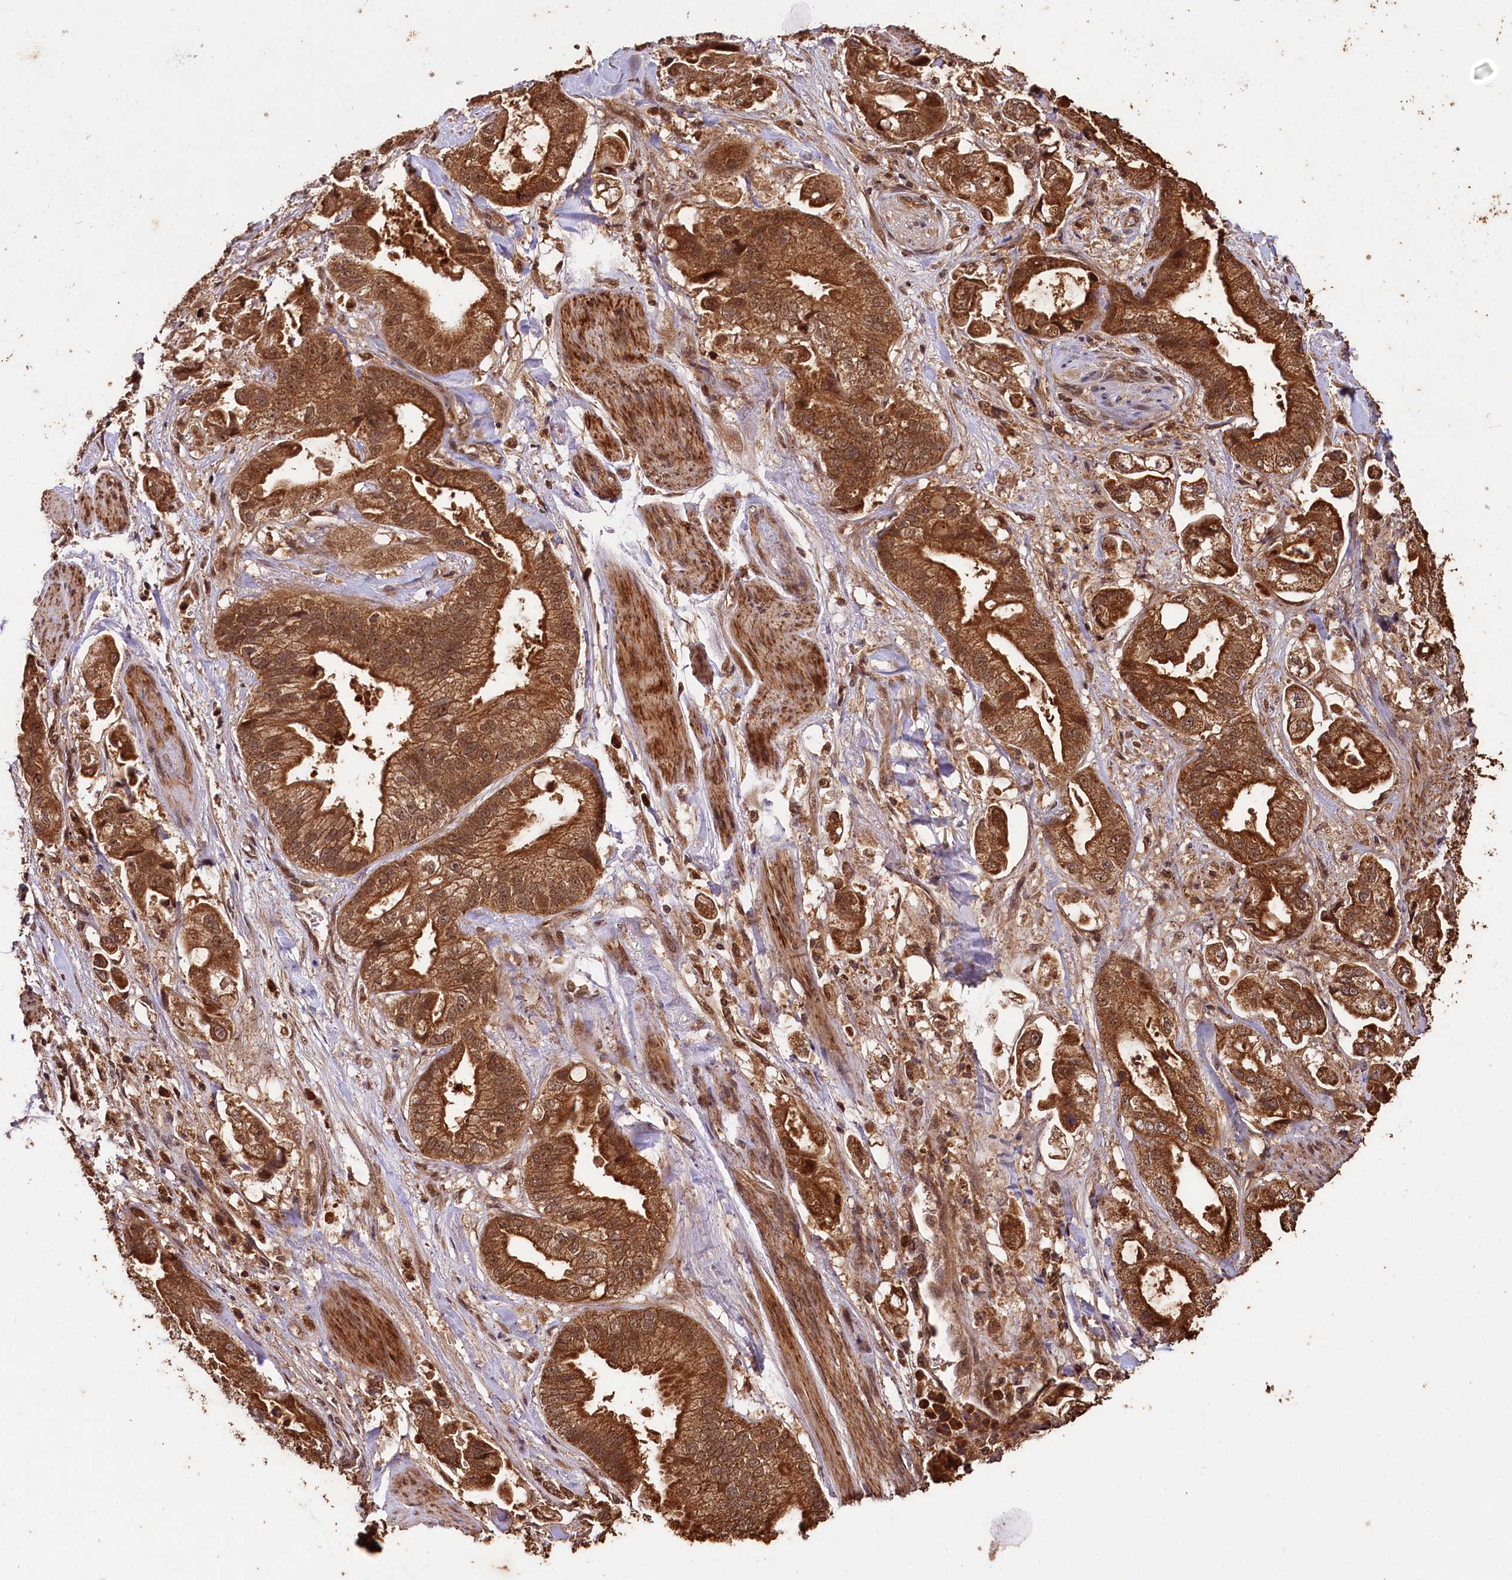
{"staining": {"intensity": "strong", "quantity": ">75%", "location": "cytoplasmic/membranous,nuclear"}, "tissue": "stomach cancer", "cell_type": "Tumor cells", "image_type": "cancer", "snomed": [{"axis": "morphology", "description": "Adenocarcinoma, NOS"}, {"axis": "topography", "description": "Stomach"}], "caption": "A photomicrograph of stomach cancer stained for a protein reveals strong cytoplasmic/membranous and nuclear brown staining in tumor cells.", "gene": "UBE3A", "patient": {"sex": "male", "age": 62}}